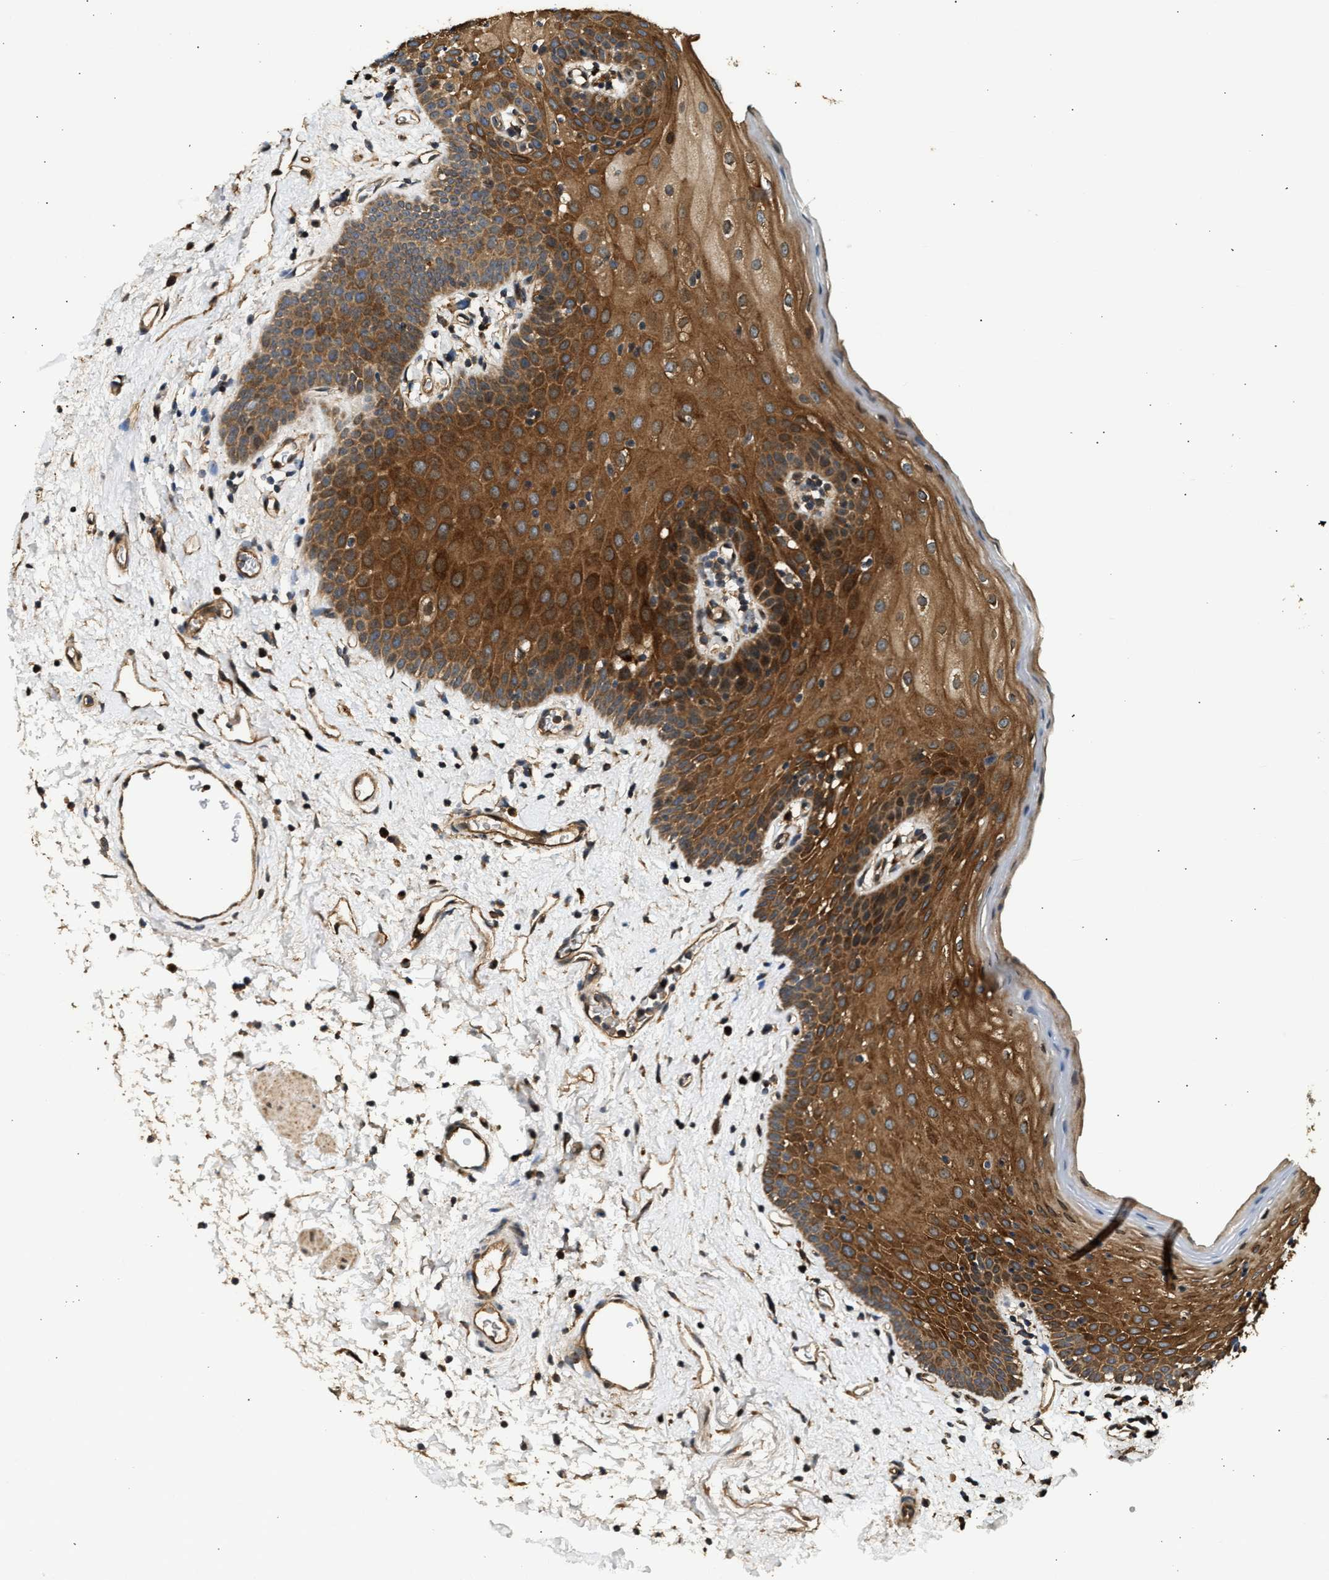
{"staining": {"intensity": "strong", "quantity": ">75%", "location": "cytoplasmic/membranous"}, "tissue": "oral mucosa", "cell_type": "Squamous epithelial cells", "image_type": "normal", "snomed": [{"axis": "morphology", "description": "Normal tissue, NOS"}, {"axis": "topography", "description": "Oral tissue"}], "caption": "The micrograph demonstrates staining of normal oral mucosa, revealing strong cytoplasmic/membranous protein expression (brown color) within squamous epithelial cells.", "gene": "DUSP14", "patient": {"sex": "male", "age": 66}}